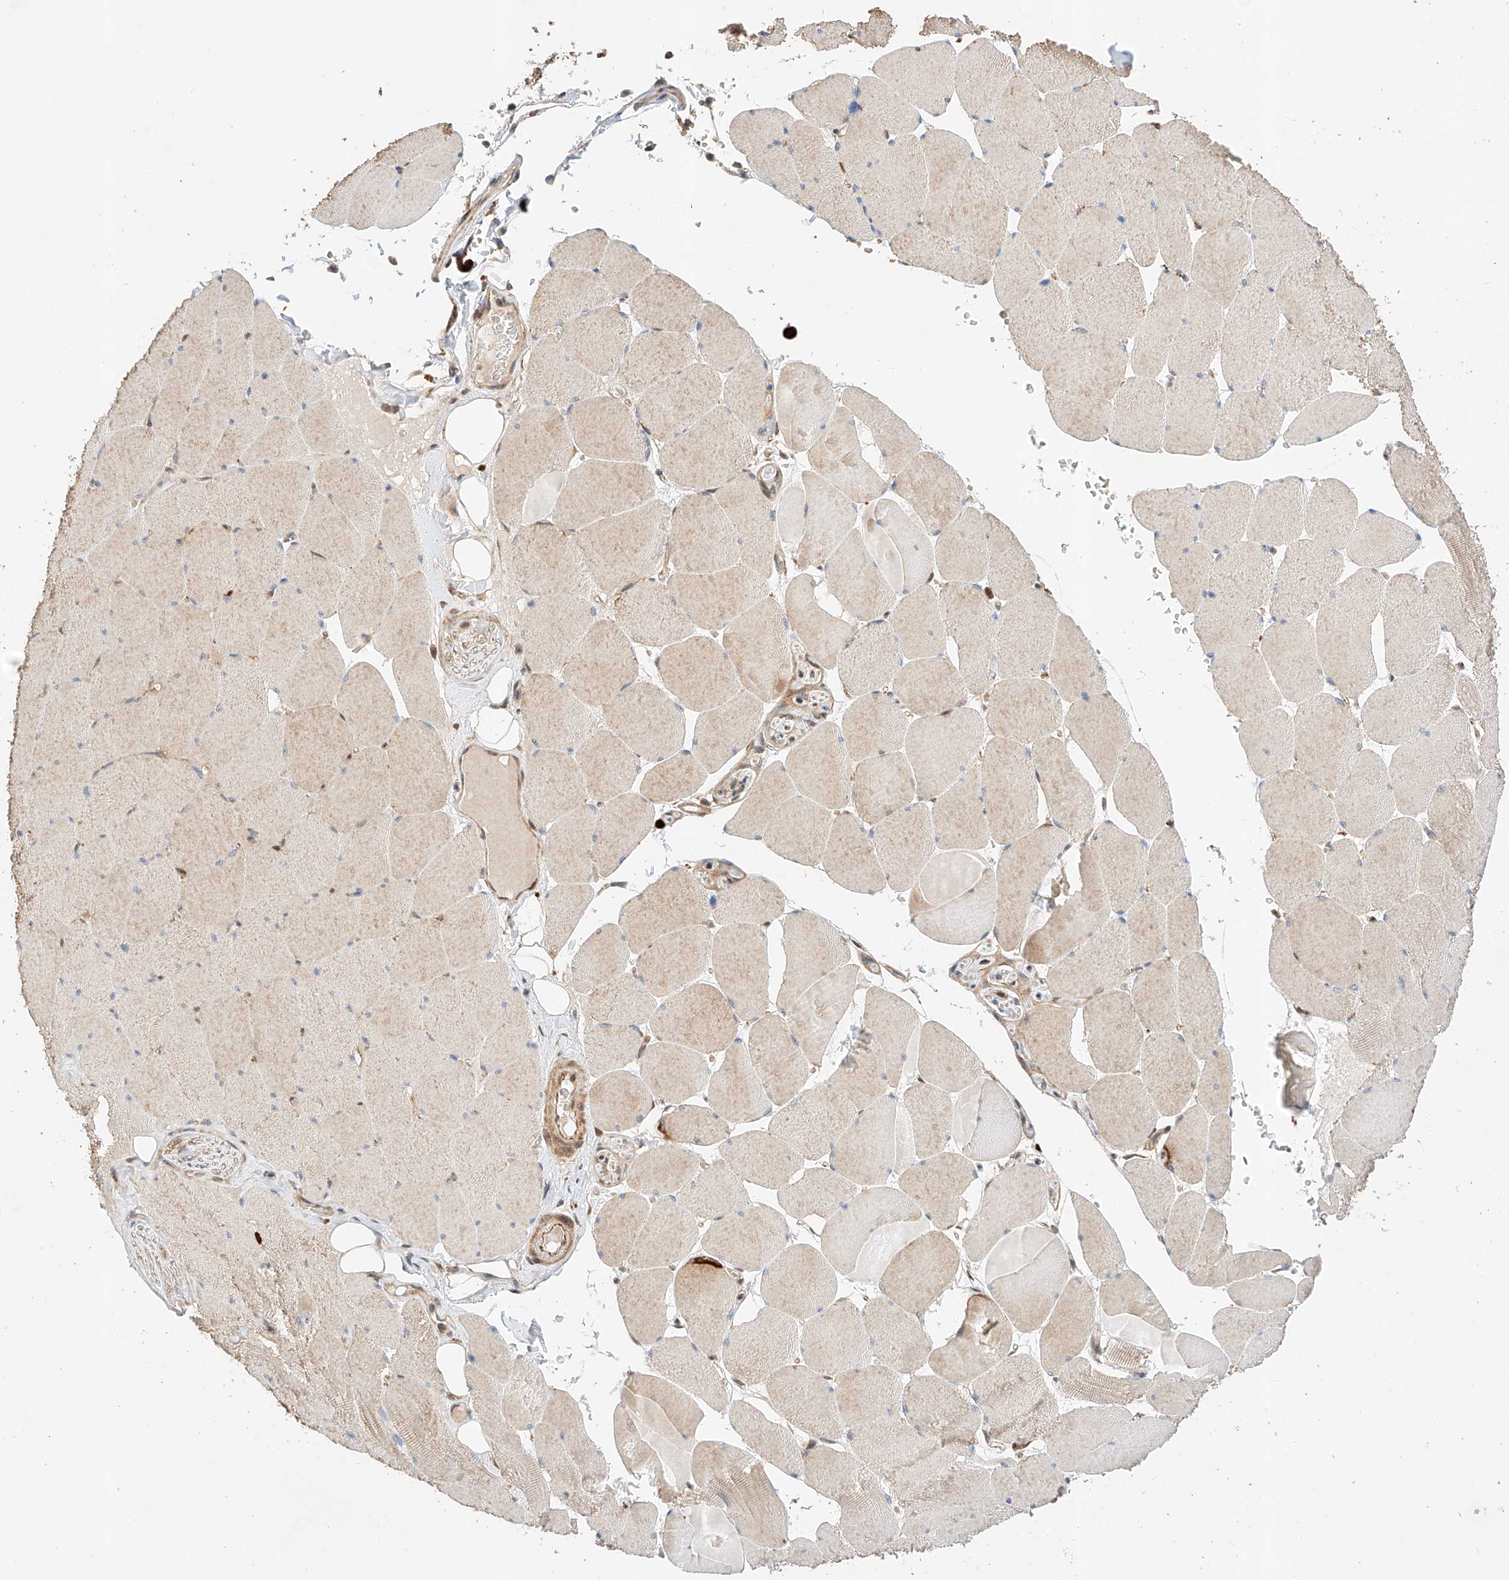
{"staining": {"intensity": "moderate", "quantity": "25%-75%", "location": "cytoplasmic/membranous"}, "tissue": "skeletal muscle", "cell_type": "Myocytes", "image_type": "normal", "snomed": [{"axis": "morphology", "description": "Normal tissue, NOS"}, {"axis": "topography", "description": "Skeletal muscle"}, {"axis": "topography", "description": "Head-Neck"}], "caption": "Immunohistochemistry (IHC) (DAB) staining of benign skeletal muscle reveals moderate cytoplasmic/membranous protein staining in about 25%-75% of myocytes. Nuclei are stained in blue.", "gene": "RAB23", "patient": {"sex": "male", "age": 66}}